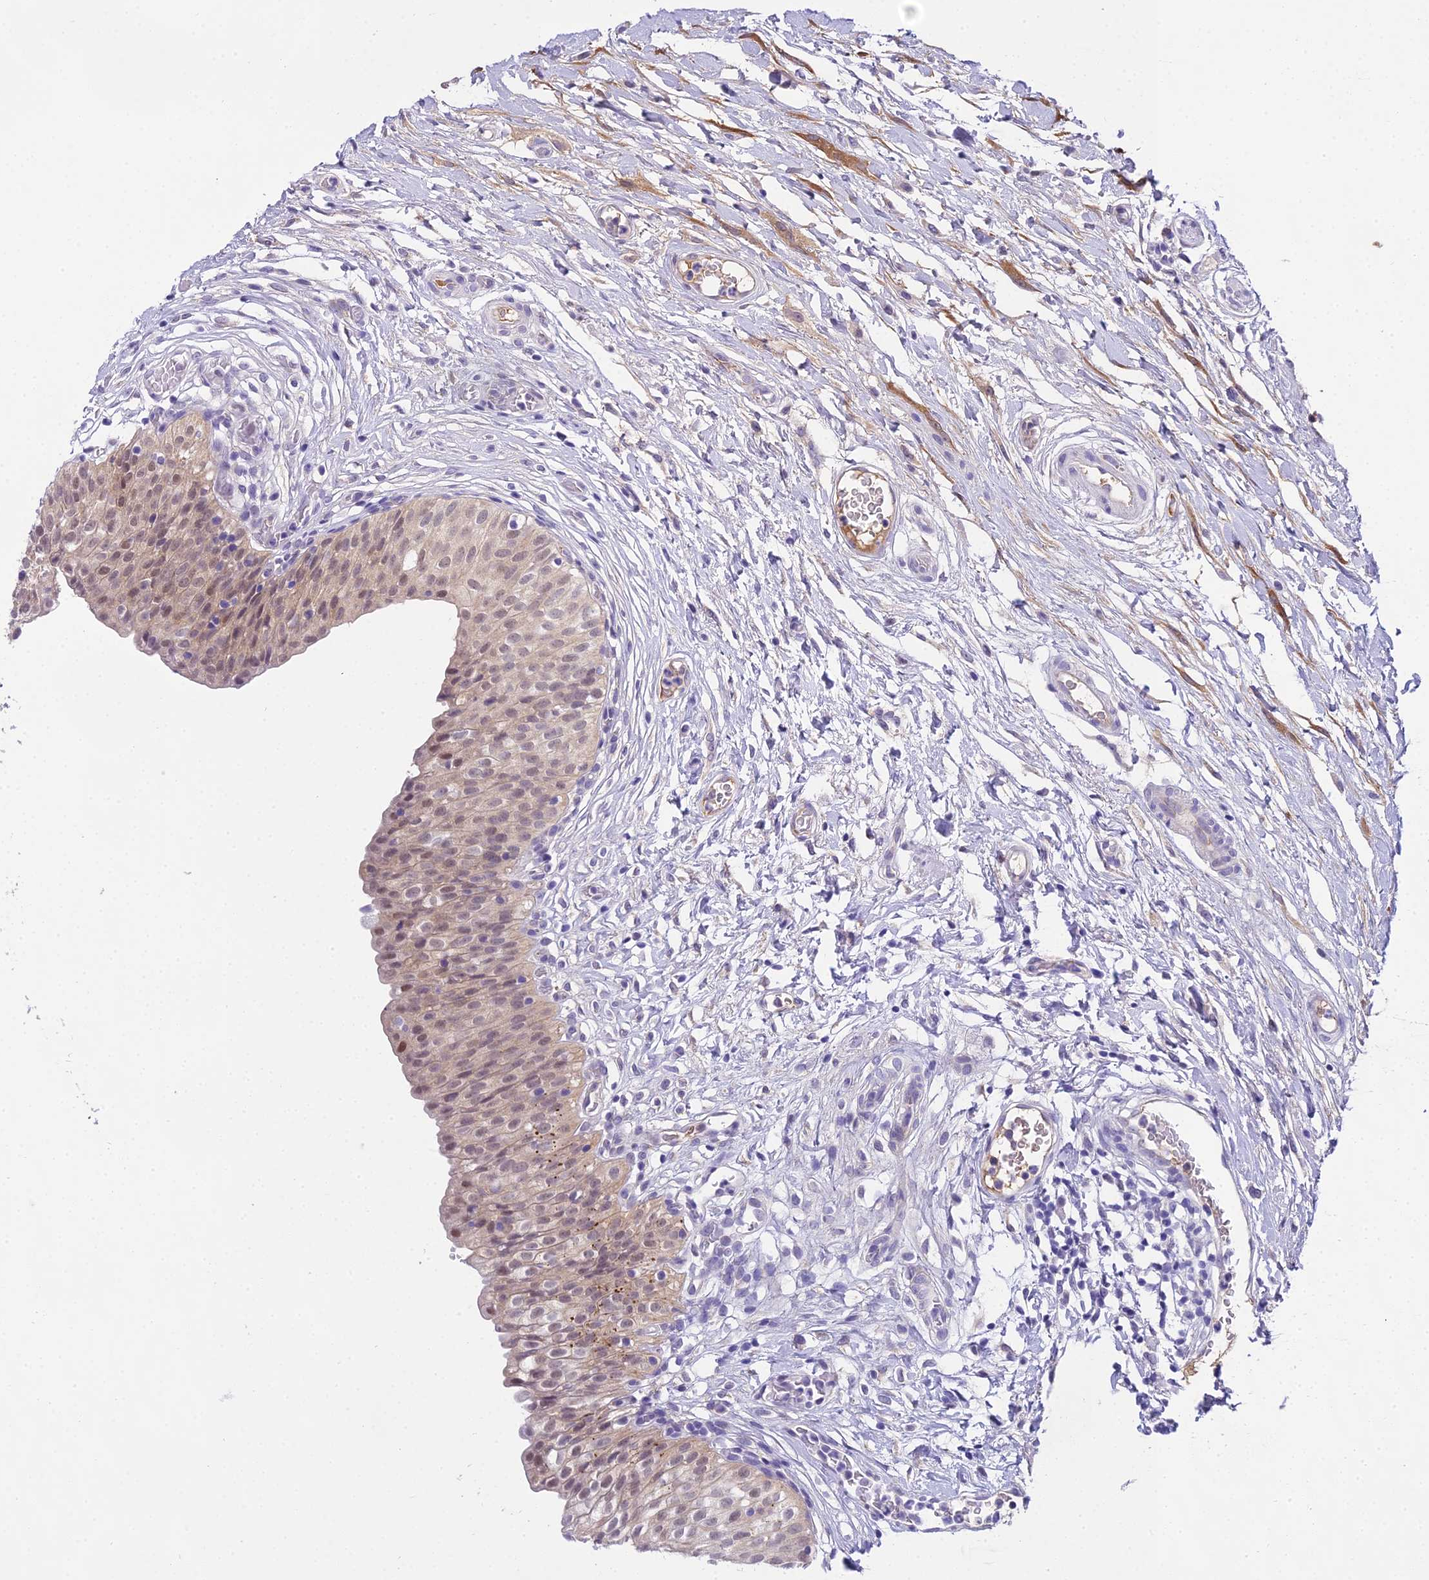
{"staining": {"intensity": "weak", "quantity": "25%-75%", "location": "cytoplasmic/membranous,nuclear"}, "tissue": "urinary bladder", "cell_type": "Urothelial cells", "image_type": "normal", "snomed": [{"axis": "morphology", "description": "Normal tissue, NOS"}, {"axis": "topography", "description": "Urinary bladder"}], "caption": "Urothelial cells show weak cytoplasmic/membranous,nuclear expression in about 25%-75% of cells in benign urinary bladder.", "gene": "MAT2A", "patient": {"sex": "male", "age": 55}}